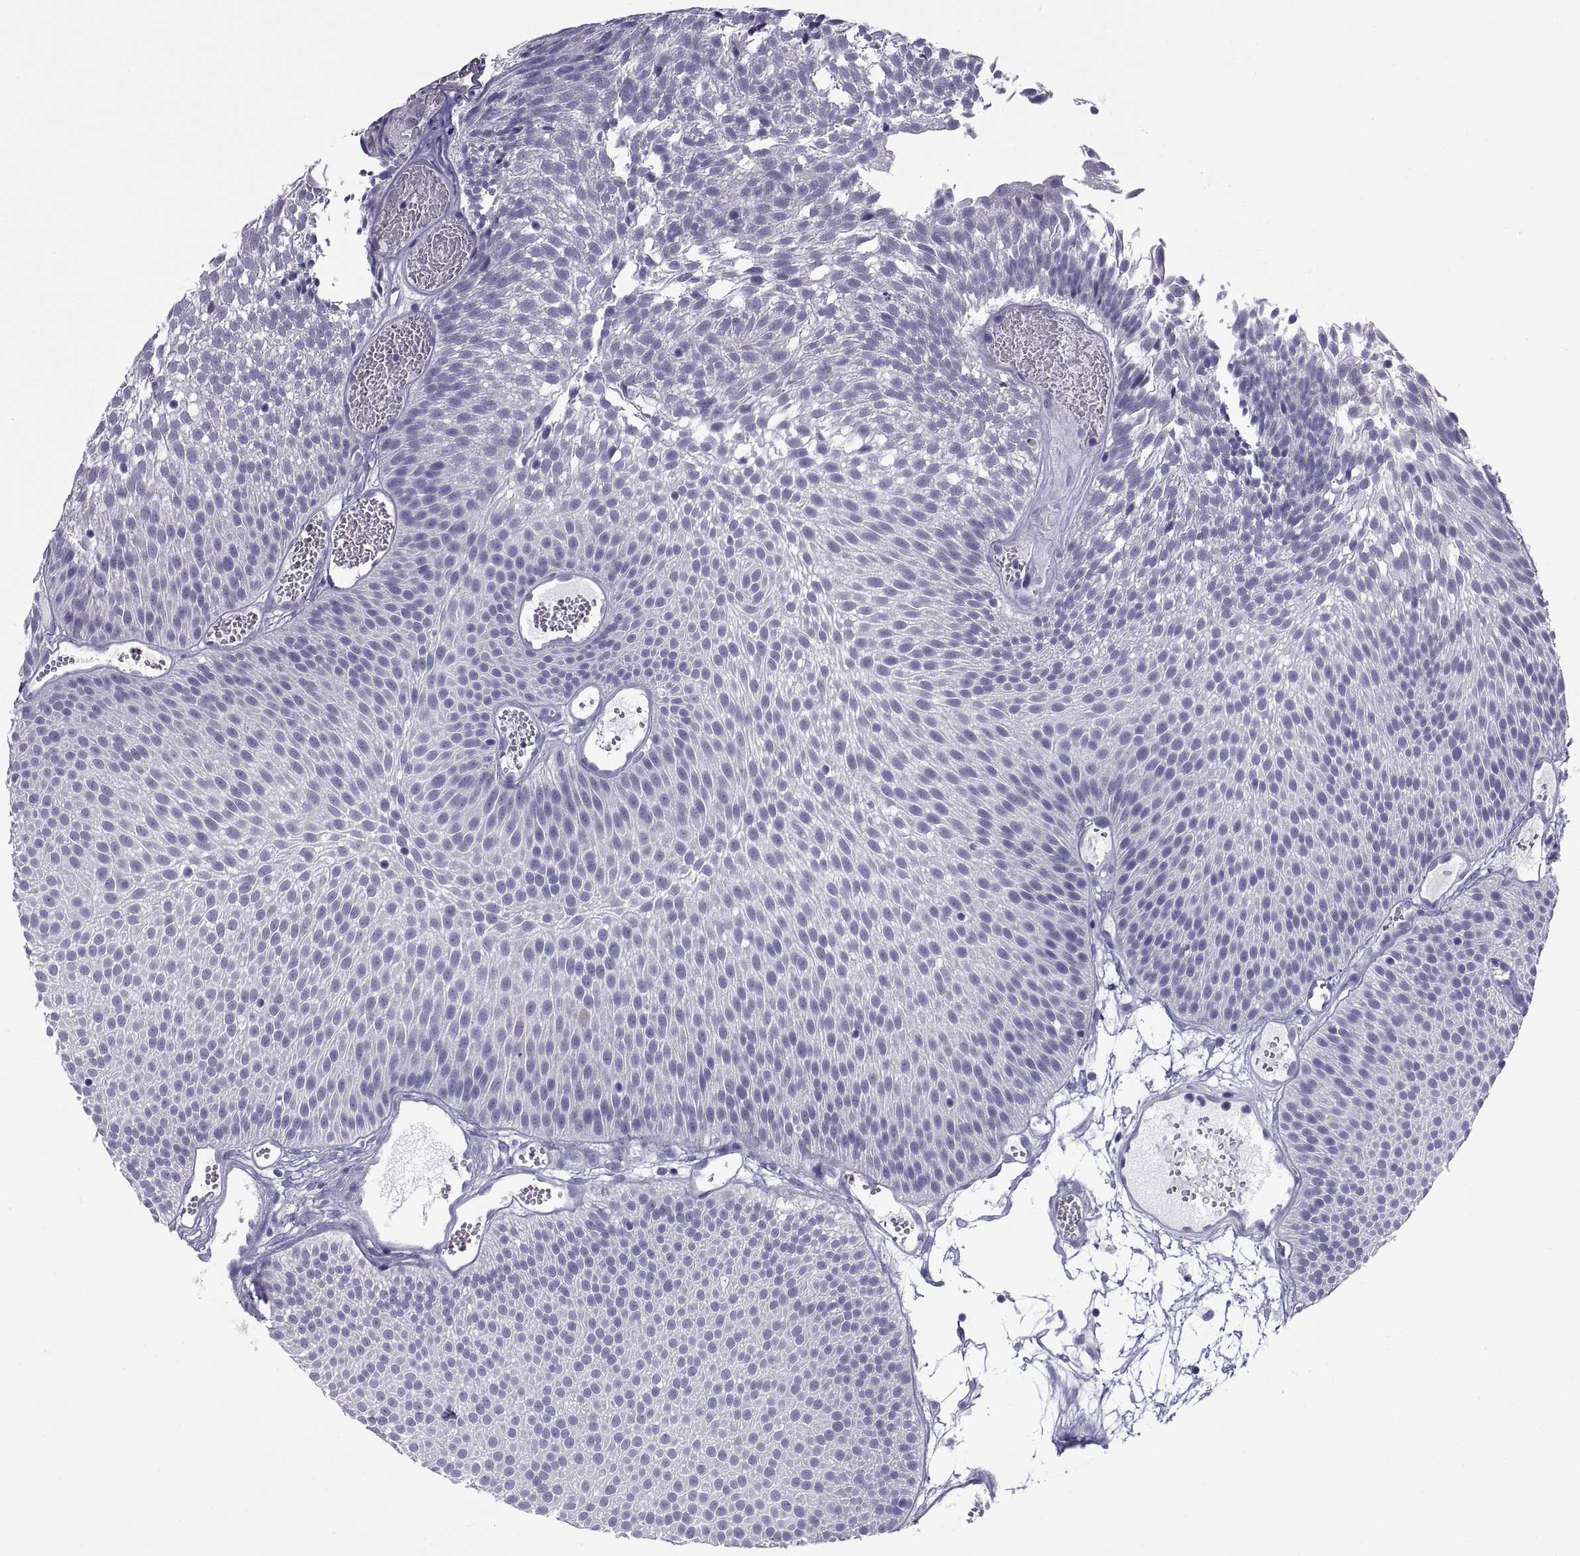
{"staining": {"intensity": "negative", "quantity": "none", "location": "none"}, "tissue": "urothelial cancer", "cell_type": "Tumor cells", "image_type": "cancer", "snomed": [{"axis": "morphology", "description": "Urothelial carcinoma, Low grade"}, {"axis": "topography", "description": "Urinary bladder"}], "caption": "A high-resolution photomicrograph shows immunohistochemistry (IHC) staining of urothelial carcinoma (low-grade), which shows no significant positivity in tumor cells.", "gene": "NPTX2", "patient": {"sex": "male", "age": 52}}